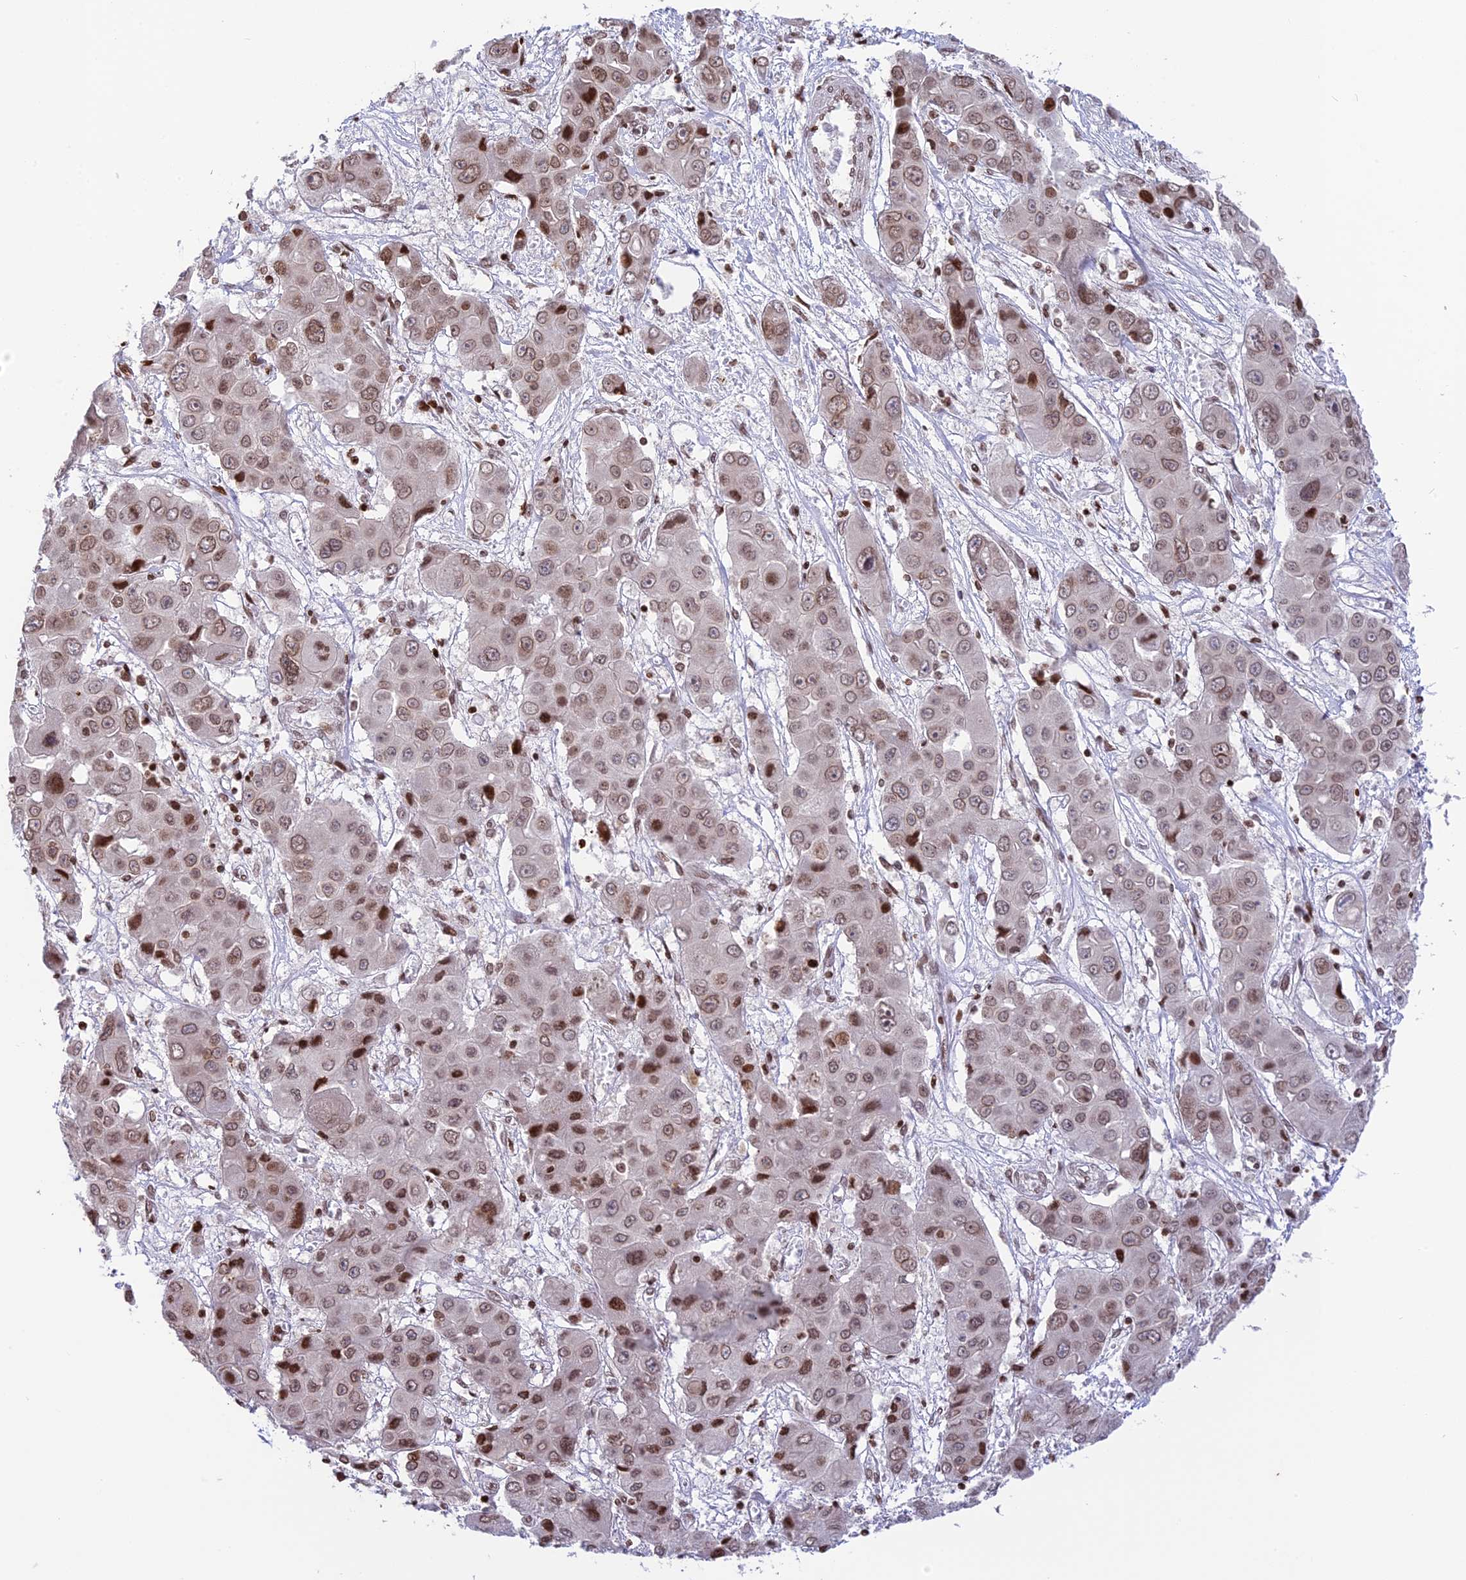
{"staining": {"intensity": "moderate", "quantity": ">75%", "location": "nuclear"}, "tissue": "liver cancer", "cell_type": "Tumor cells", "image_type": "cancer", "snomed": [{"axis": "morphology", "description": "Cholangiocarcinoma"}, {"axis": "topography", "description": "Liver"}], "caption": "Immunohistochemistry photomicrograph of neoplastic tissue: human liver cancer (cholangiocarcinoma) stained using immunohistochemistry (IHC) demonstrates medium levels of moderate protein expression localized specifically in the nuclear of tumor cells, appearing as a nuclear brown color.", "gene": "TET2", "patient": {"sex": "male", "age": 67}}